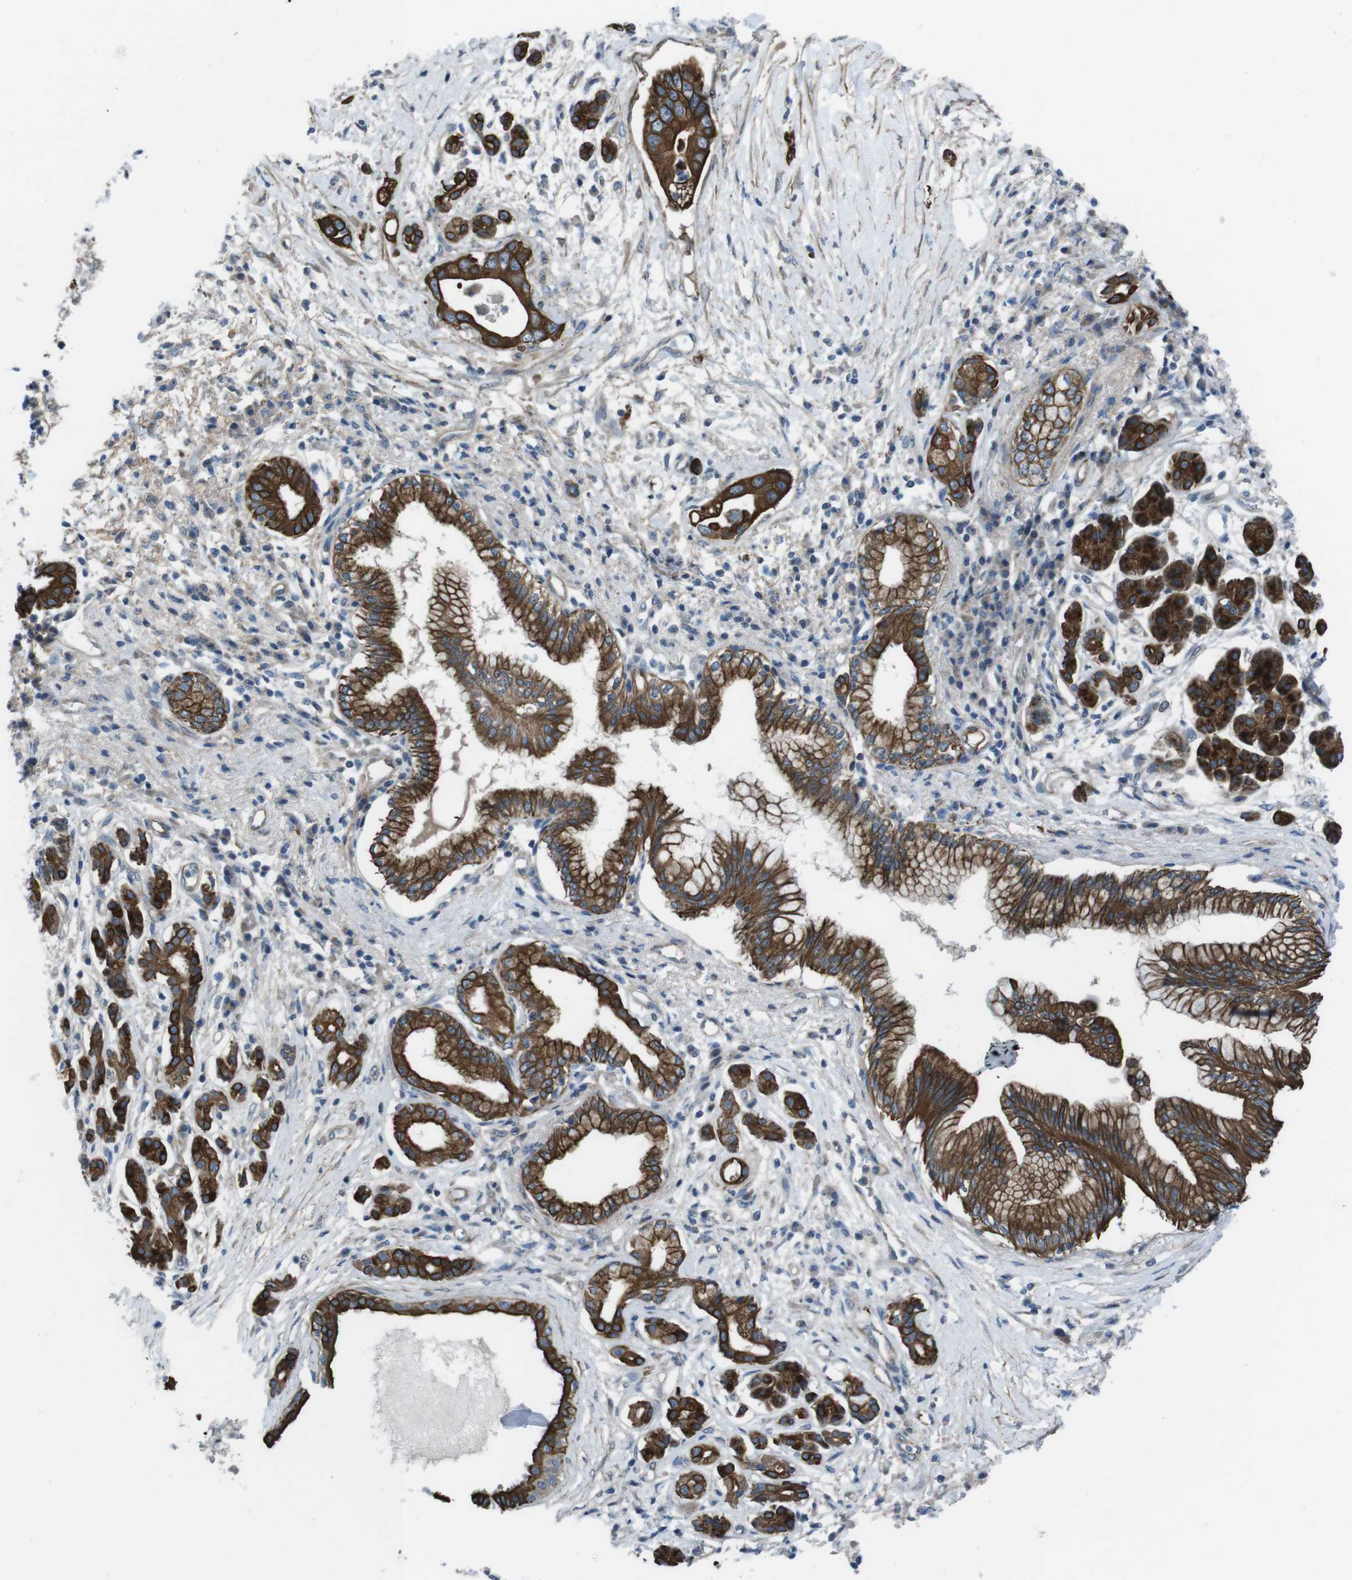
{"staining": {"intensity": "strong", "quantity": ">75%", "location": "cytoplasmic/membranous"}, "tissue": "pancreatic cancer", "cell_type": "Tumor cells", "image_type": "cancer", "snomed": [{"axis": "morphology", "description": "Adenocarcinoma, NOS"}, {"axis": "topography", "description": "Pancreas"}], "caption": "Approximately >75% of tumor cells in pancreatic adenocarcinoma show strong cytoplasmic/membranous protein positivity as visualized by brown immunohistochemical staining.", "gene": "FAM174B", "patient": {"sex": "male", "age": 77}}